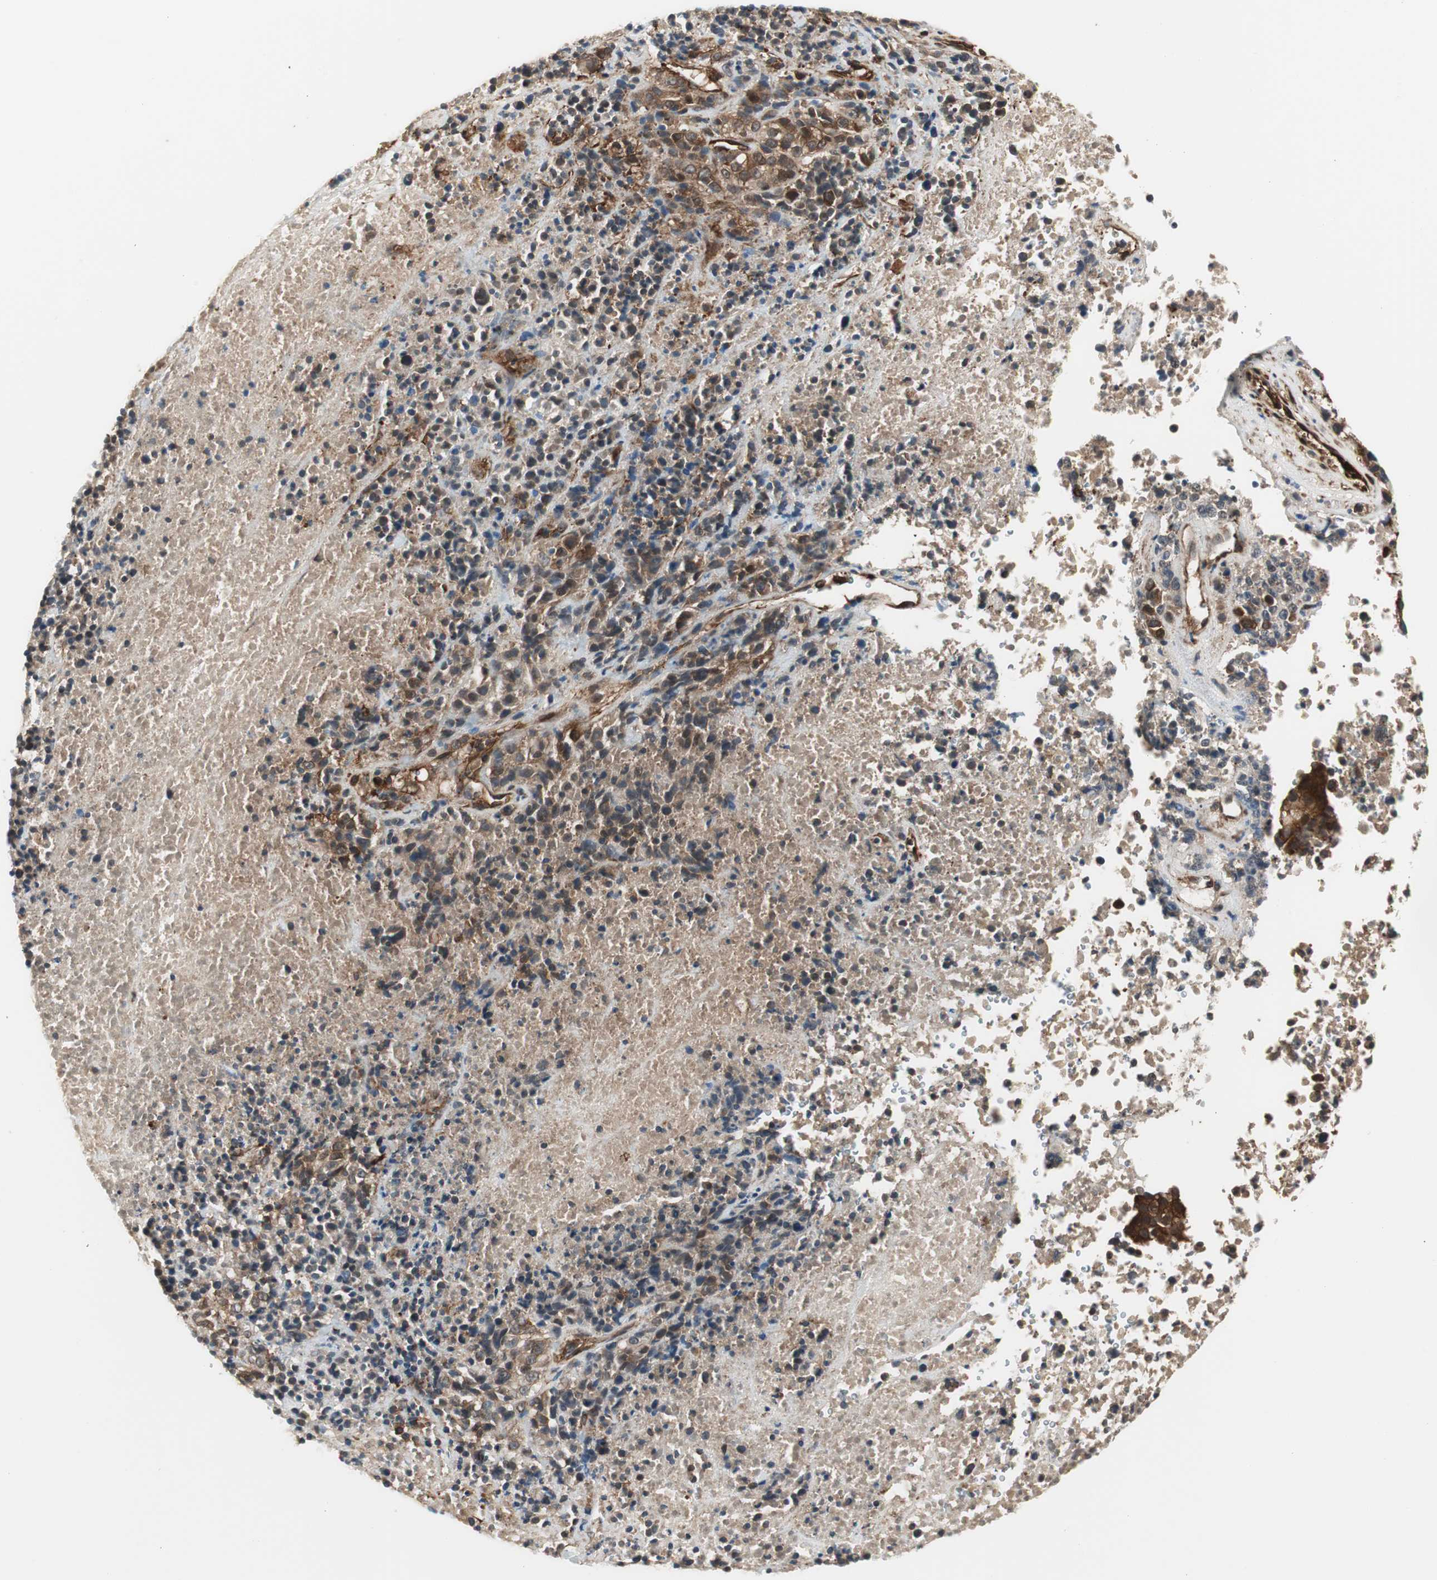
{"staining": {"intensity": "strong", "quantity": ">75%", "location": "cytoplasmic/membranous"}, "tissue": "melanoma", "cell_type": "Tumor cells", "image_type": "cancer", "snomed": [{"axis": "morphology", "description": "Malignant melanoma, Metastatic site"}, {"axis": "topography", "description": "Cerebral cortex"}], "caption": "Tumor cells demonstrate strong cytoplasmic/membranous expression in about >75% of cells in malignant melanoma (metastatic site).", "gene": "PTPN11", "patient": {"sex": "female", "age": 52}}